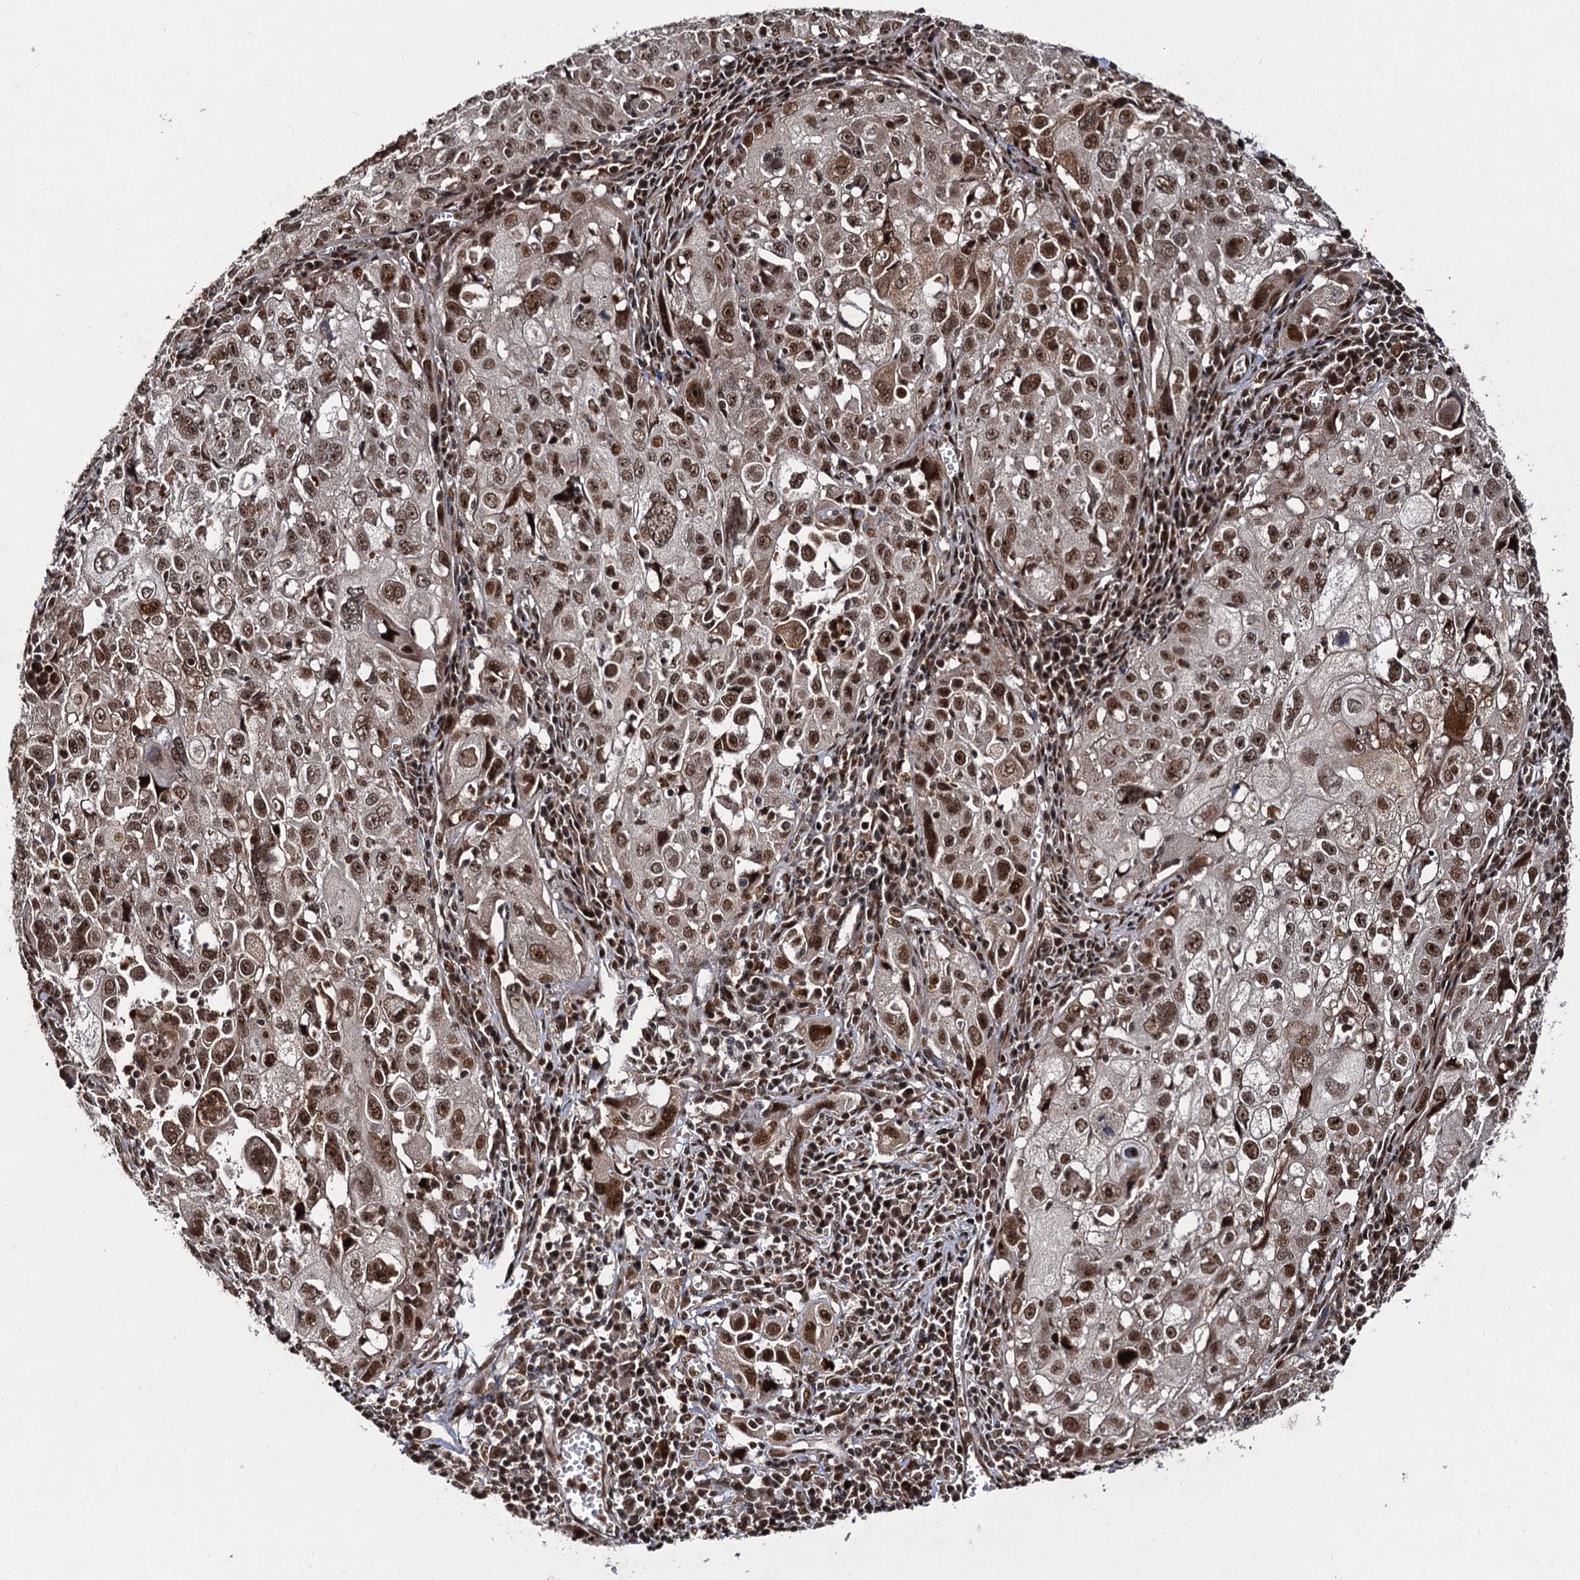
{"staining": {"intensity": "strong", "quantity": ">75%", "location": "nuclear"}, "tissue": "cervical cancer", "cell_type": "Tumor cells", "image_type": "cancer", "snomed": [{"axis": "morphology", "description": "Squamous cell carcinoma, NOS"}, {"axis": "topography", "description": "Cervix"}], "caption": "This micrograph reveals cervical cancer stained with immunohistochemistry (IHC) to label a protein in brown. The nuclear of tumor cells show strong positivity for the protein. Nuclei are counter-stained blue.", "gene": "SFSWAP", "patient": {"sex": "female", "age": 42}}